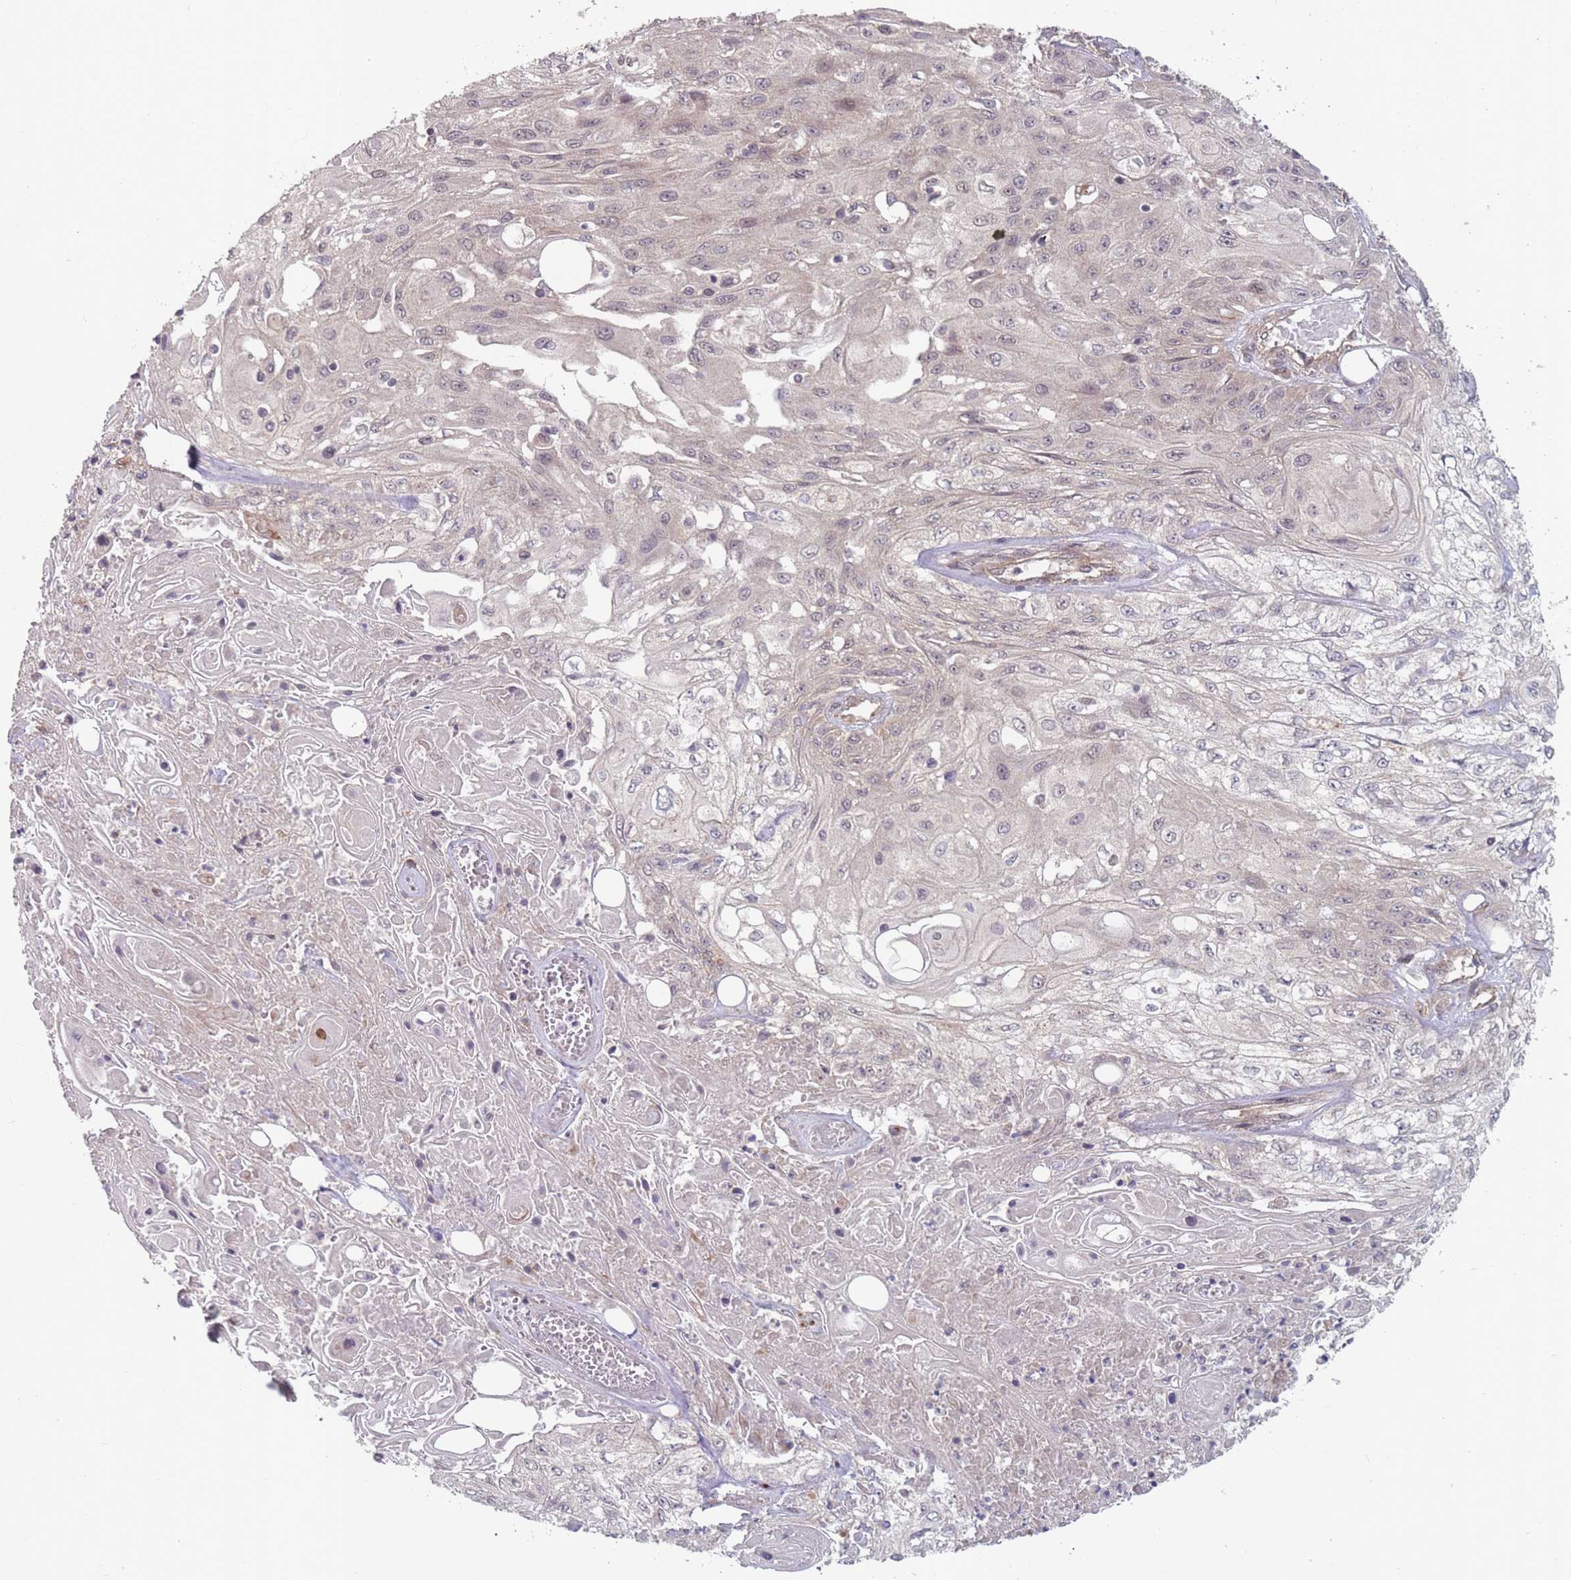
{"staining": {"intensity": "weak", "quantity": "<25%", "location": "nuclear"}, "tissue": "skin cancer", "cell_type": "Tumor cells", "image_type": "cancer", "snomed": [{"axis": "morphology", "description": "Squamous cell carcinoma, NOS"}, {"axis": "morphology", "description": "Squamous cell carcinoma, metastatic, NOS"}, {"axis": "topography", "description": "Skin"}, {"axis": "topography", "description": "Lymph node"}], "caption": "DAB immunohistochemical staining of skin cancer (metastatic squamous cell carcinoma) shows no significant positivity in tumor cells.", "gene": "CNTRL", "patient": {"sex": "male", "age": 75}}